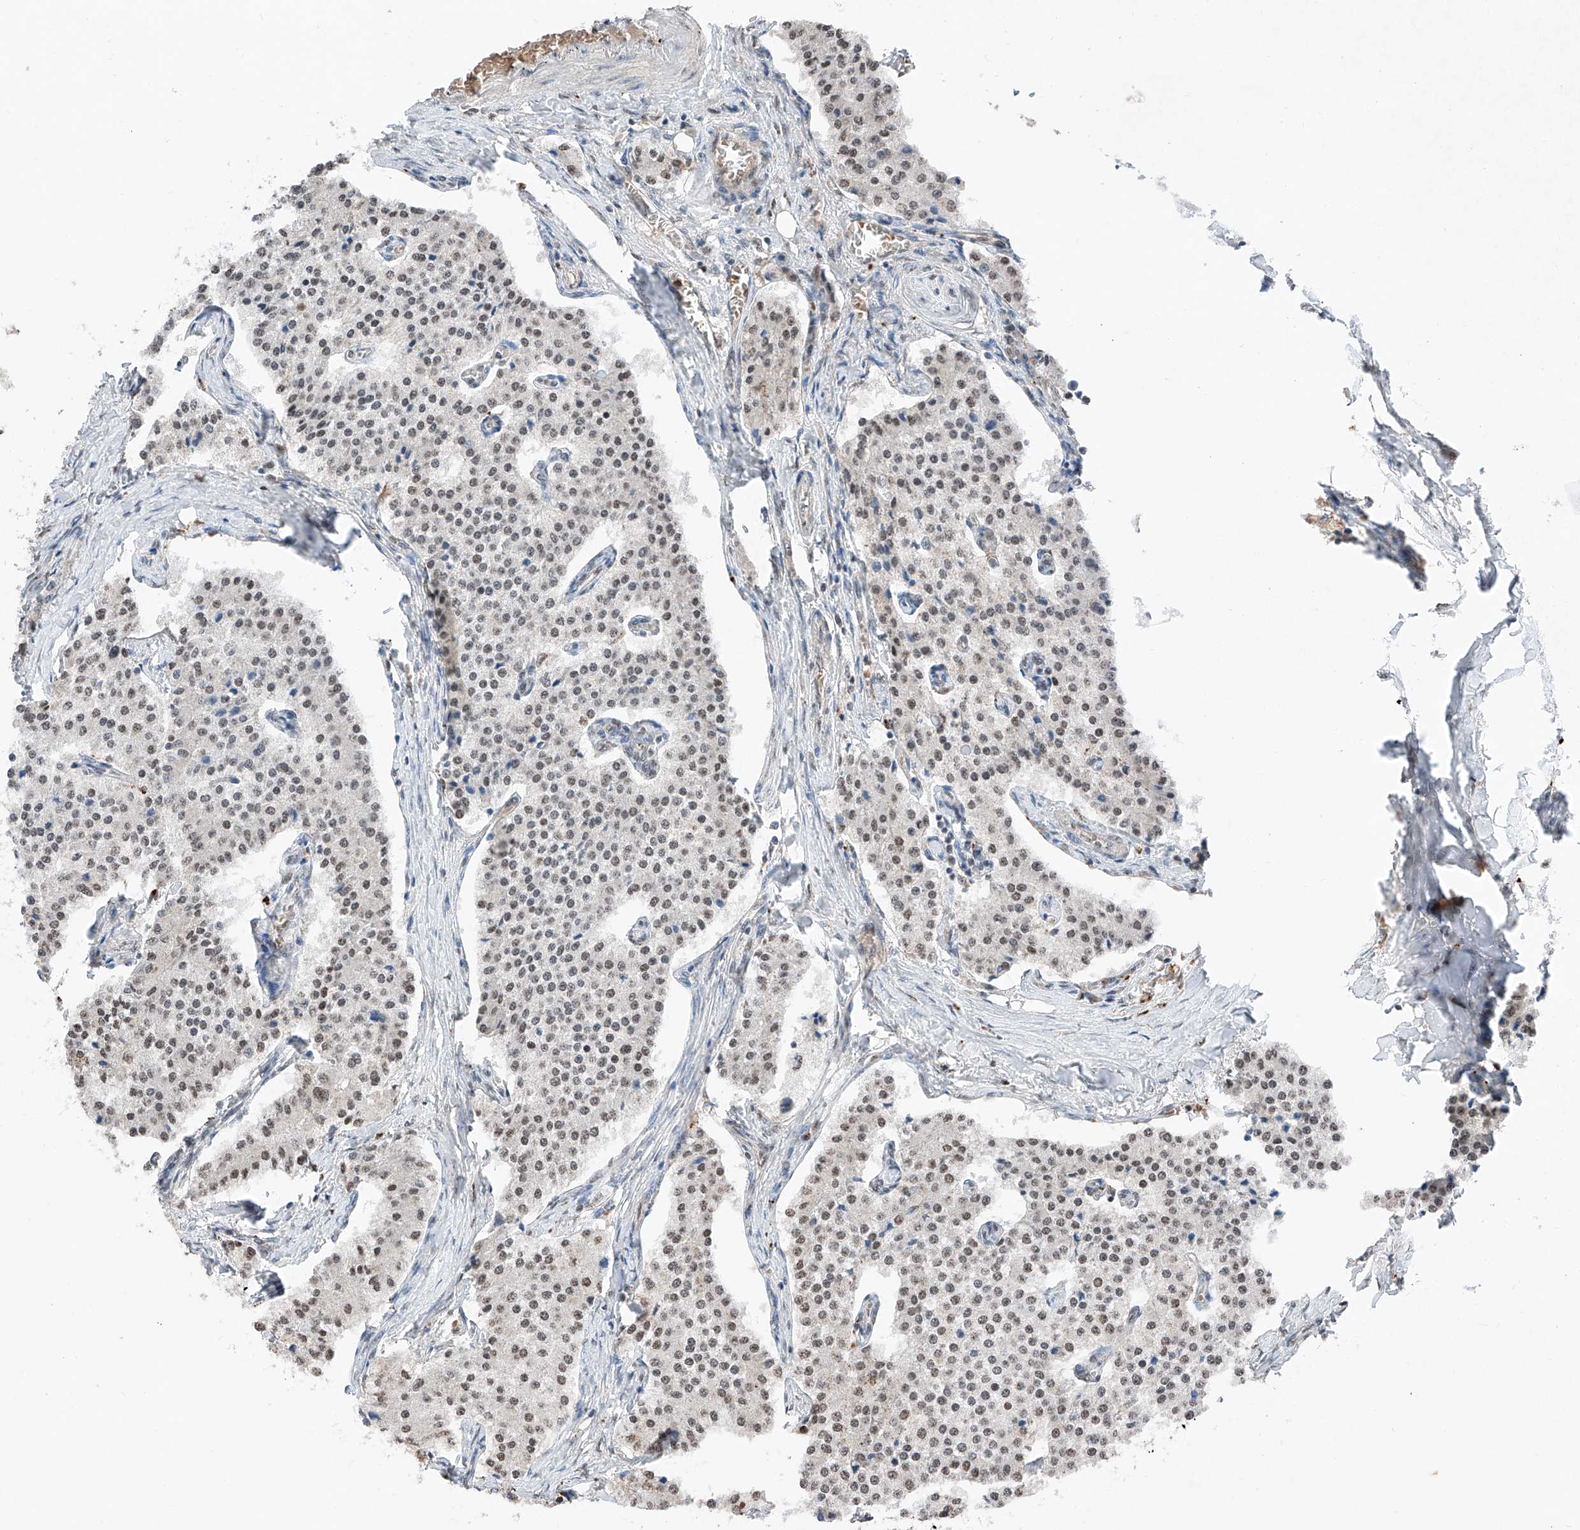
{"staining": {"intensity": "weak", "quantity": "25%-75%", "location": "nuclear"}, "tissue": "carcinoid", "cell_type": "Tumor cells", "image_type": "cancer", "snomed": [{"axis": "morphology", "description": "Carcinoid, malignant, NOS"}, {"axis": "topography", "description": "Colon"}], "caption": "This is an image of IHC staining of carcinoid, which shows weak expression in the nuclear of tumor cells.", "gene": "TBX4", "patient": {"sex": "female", "age": 52}}